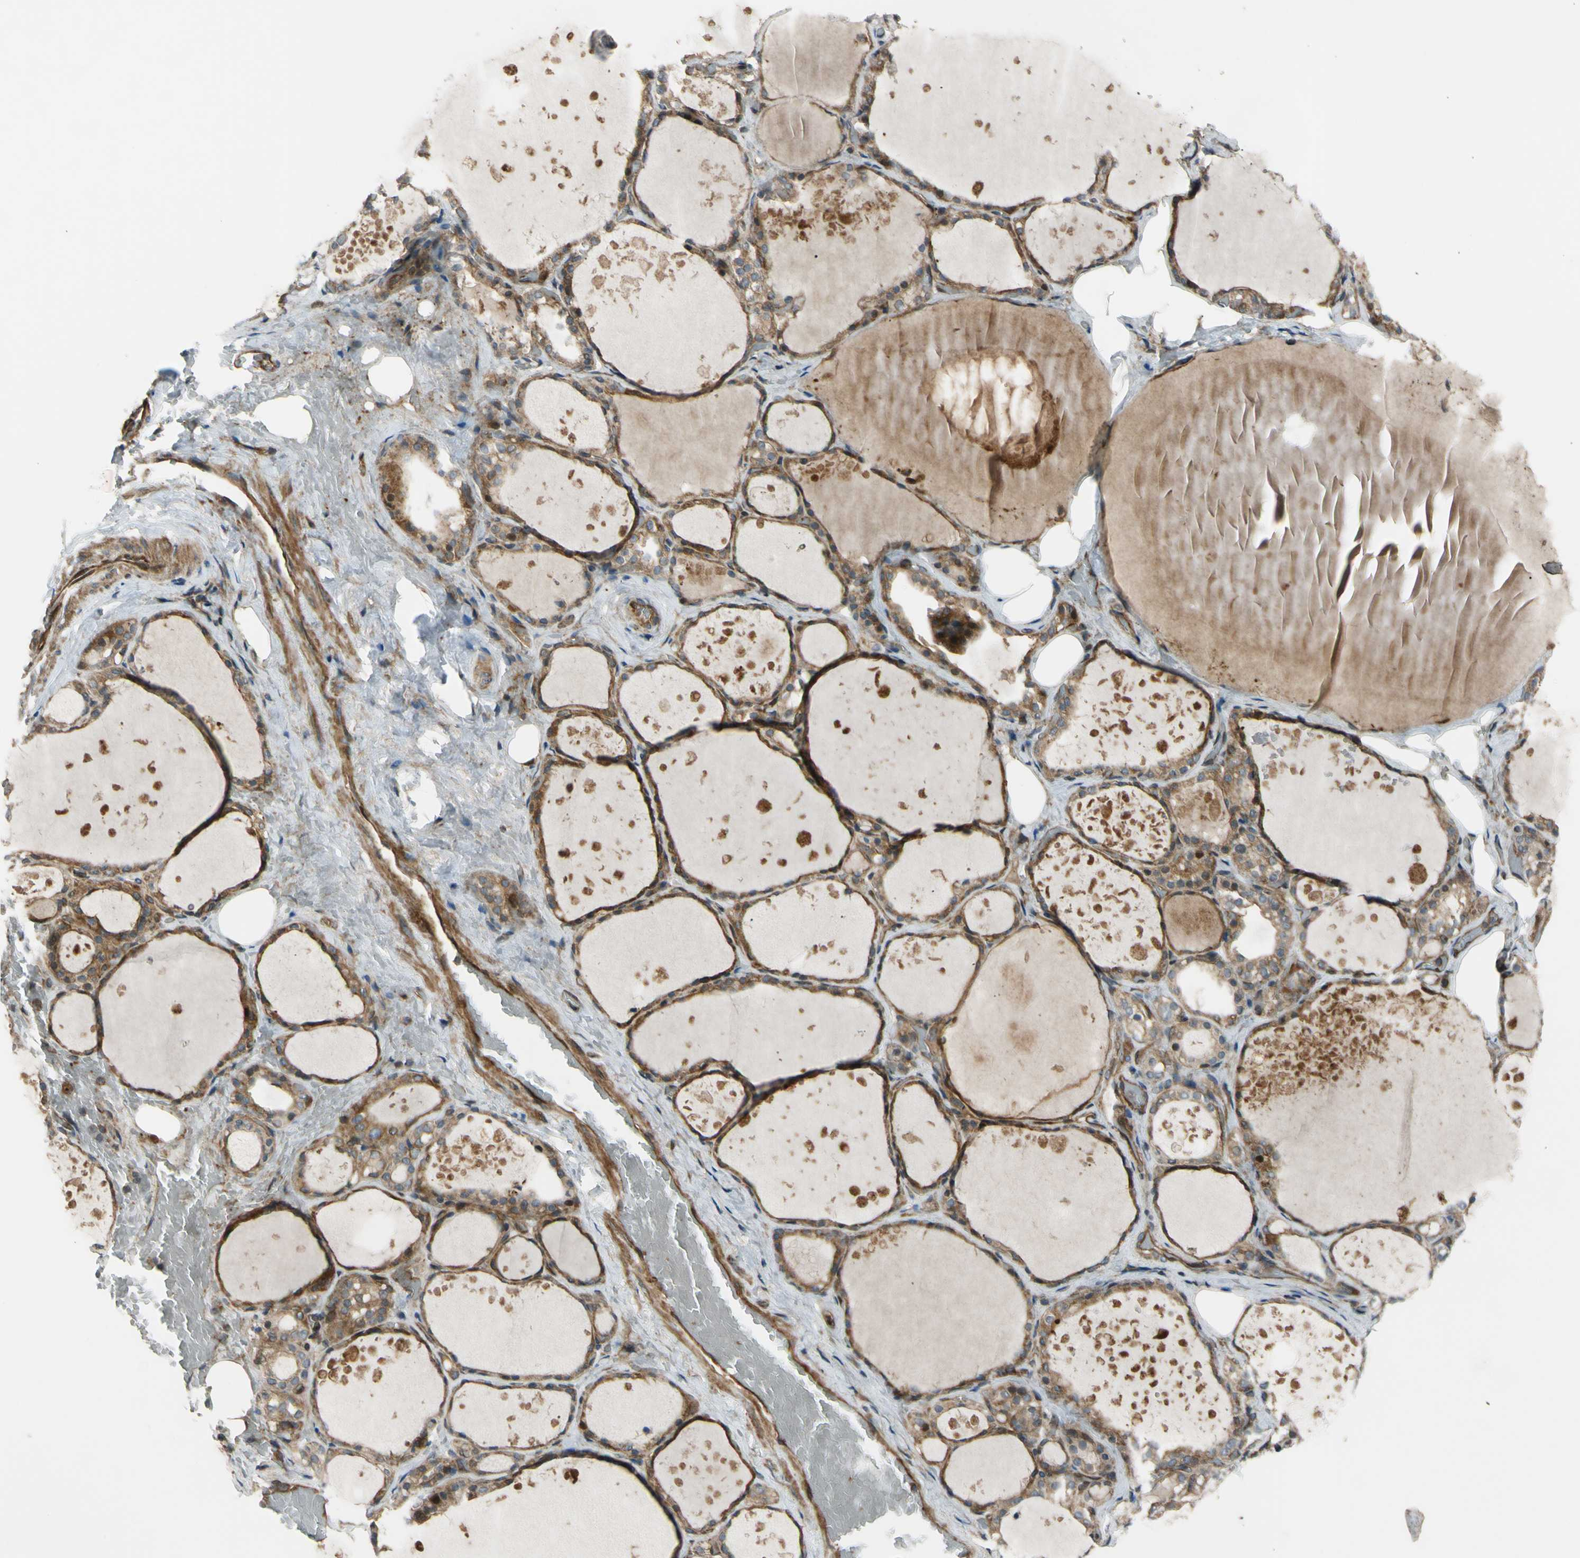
{"staining": {"intensity": "moderate", "quantity": ">75%", "location": "cytoplasmic/membranous"}, "tissue": "thyroid gland", "cell_type": "Glandular cells", "image_type": "normal", "snomed": [{"axis": "morphology", "description": "Normal tissue, NOS"}, {"axis": "topography", "description": "Thyroid gland"}], "caption": "An immunohistochemistry (IHC) histopathology image of unremarkable tissue is shown. Protein staining in brown shows moderate cytoplasmic/membranous positivity in thyroid gland within glandular cells.", "gene": "FLII", "patient": {"sex": "male", "age": 61}}